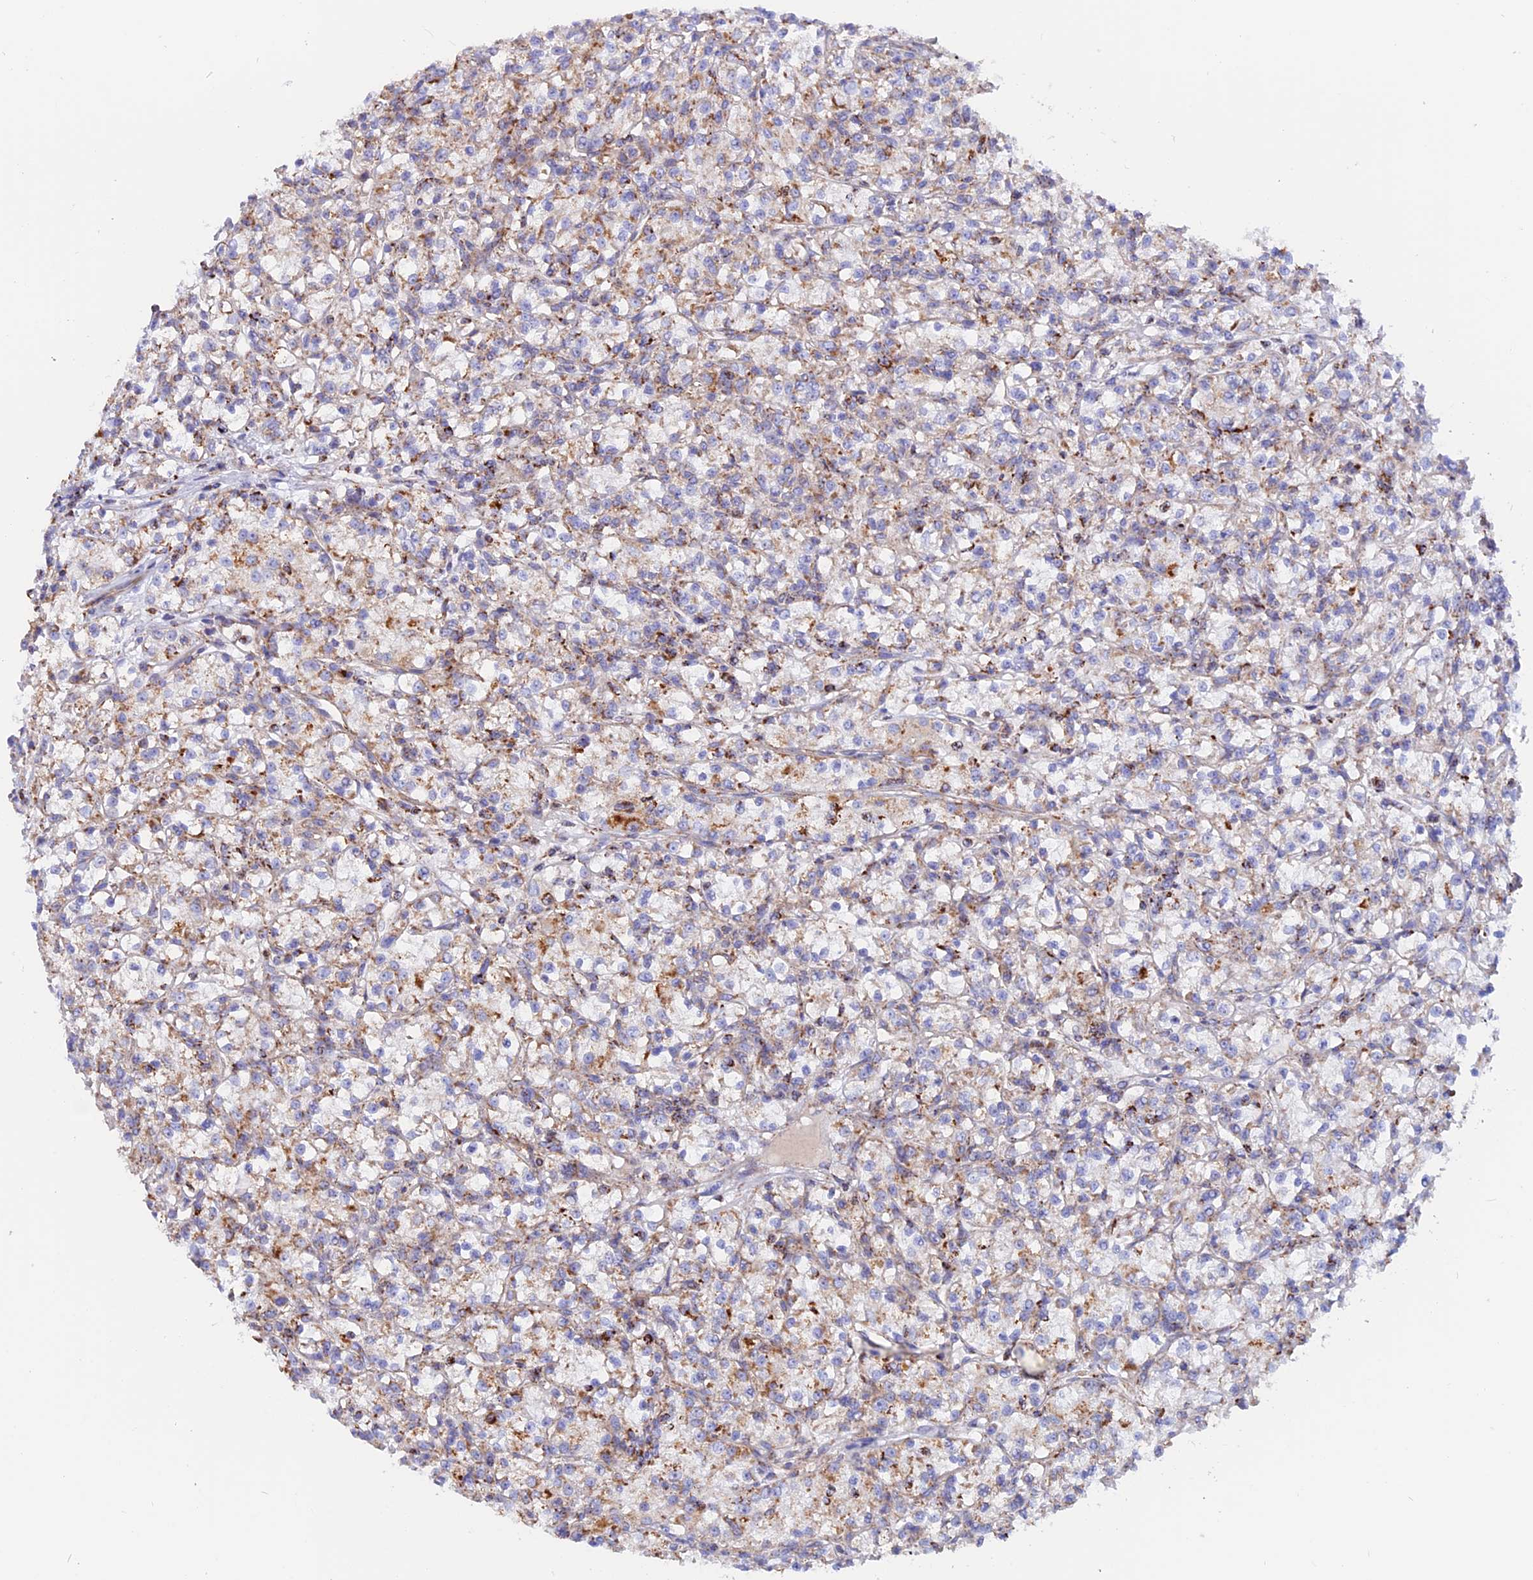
{"staining": {"intensity": "moderate", "quantity": "25%-75%", "location": "cytoplasmic/membranous"}, "tissue": "renal cancer", "cell_type": "Tumor cells", "image_type": "cancer", "snomed": [{"axis": "morphology", "description": "Adenocarcinoma, NOS"}, {"axis": "topography", "description": "Kidney"}], "caption": "A high-resolution histopathology image shows IHC staining of adenocarcinoma (renal), which reveals moderate cytoplasmic/membranous staining in about 25%-75% of tumor cells.", "gene": "GCDH", "patient": {"sex": "female", "age": 59}}